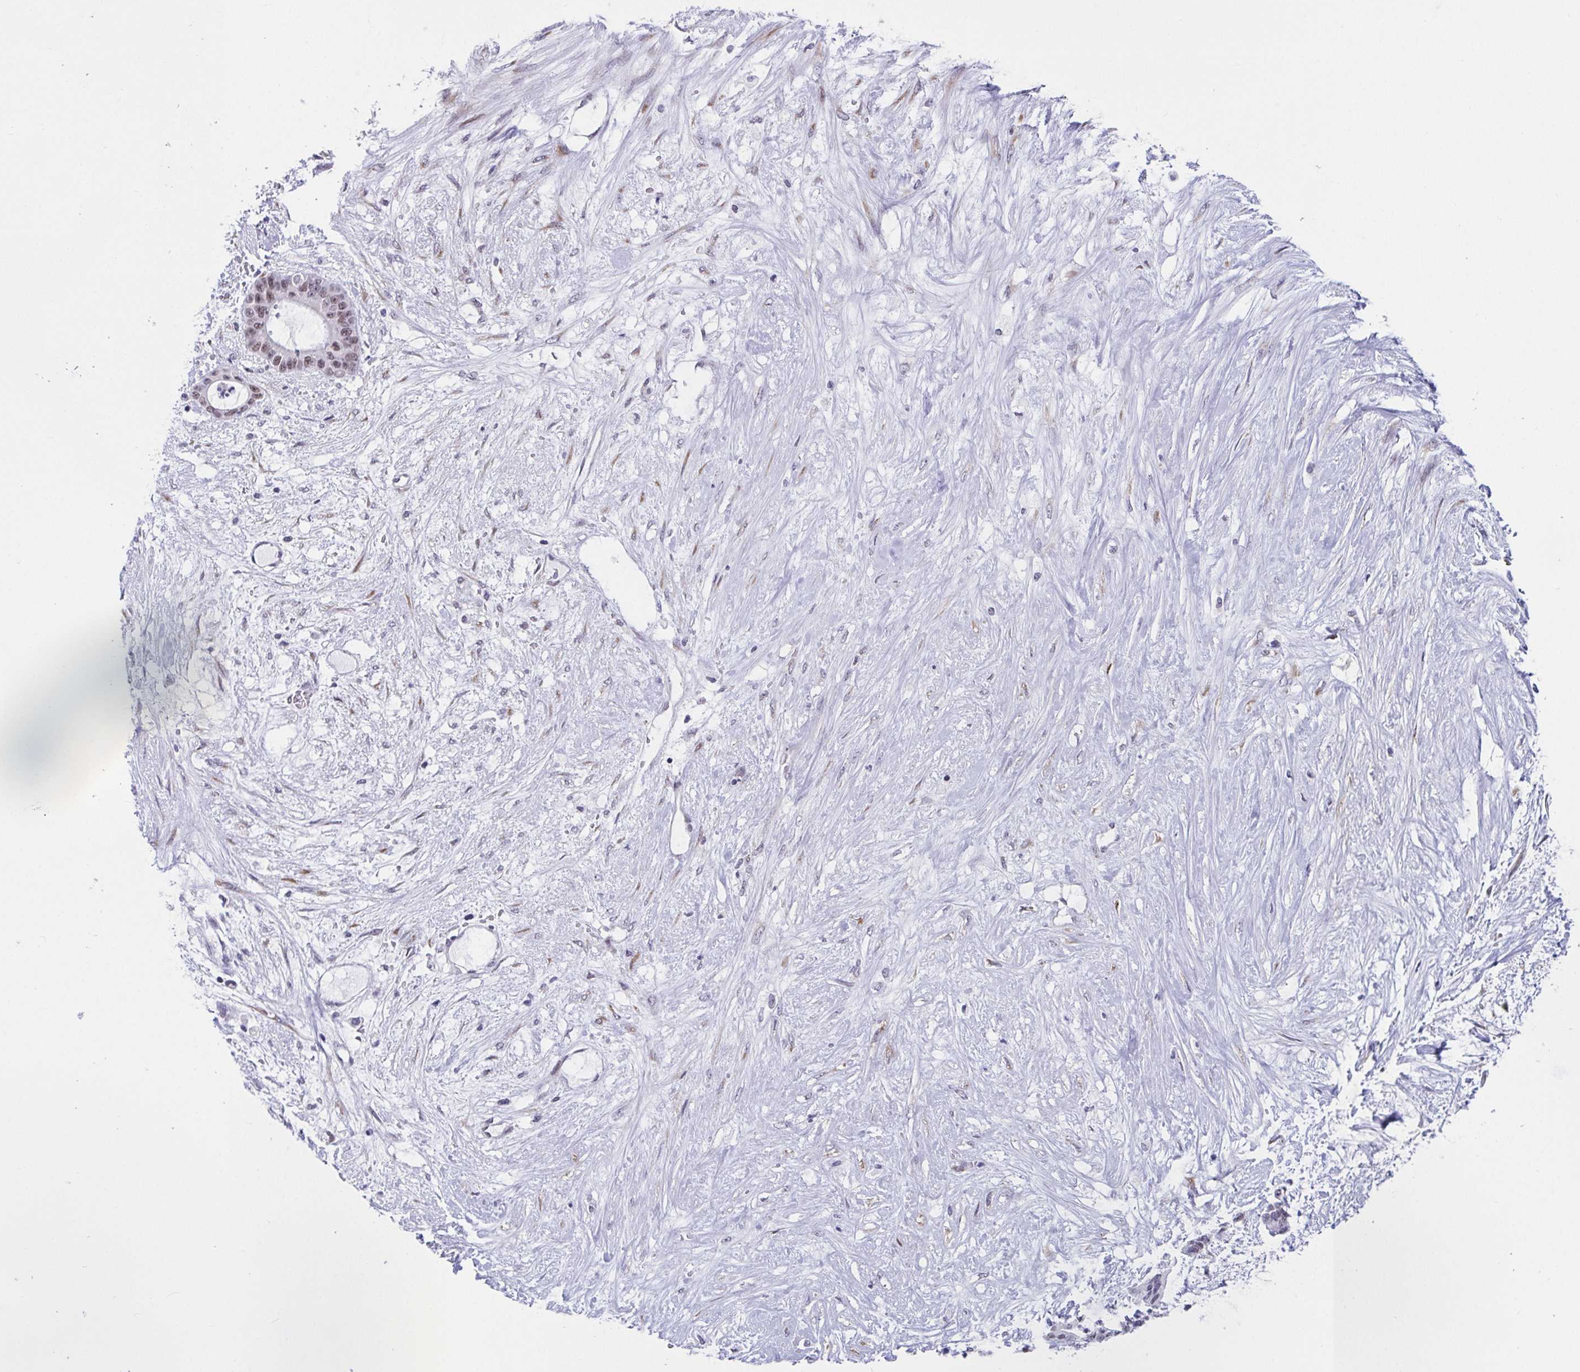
{"staining": {"intensity": "weak", "quantity": ">75%", "location": "nuclear"}, "tissue": "liver cancer", "cell_type": "Tumor cells", "image_type": "cancer", "snomed": [{"axis": "morphology", "description": "Normal tissue, NOS"}, {"axis": "morphology", "description": "Cholangiocarcinoma"}, {"axis": "topography", "description": "Liver"}, {"axis": "topography", "description": "Peripheral nerve tissue"}], "caption": "Protein staining demonstrates weak nuclear positivity in approximately >75% of tumor cells in liver cancer (cholangiocarcinoma).", "gene": "WDR72", "patient": {"sex": "female", "age": 73}}